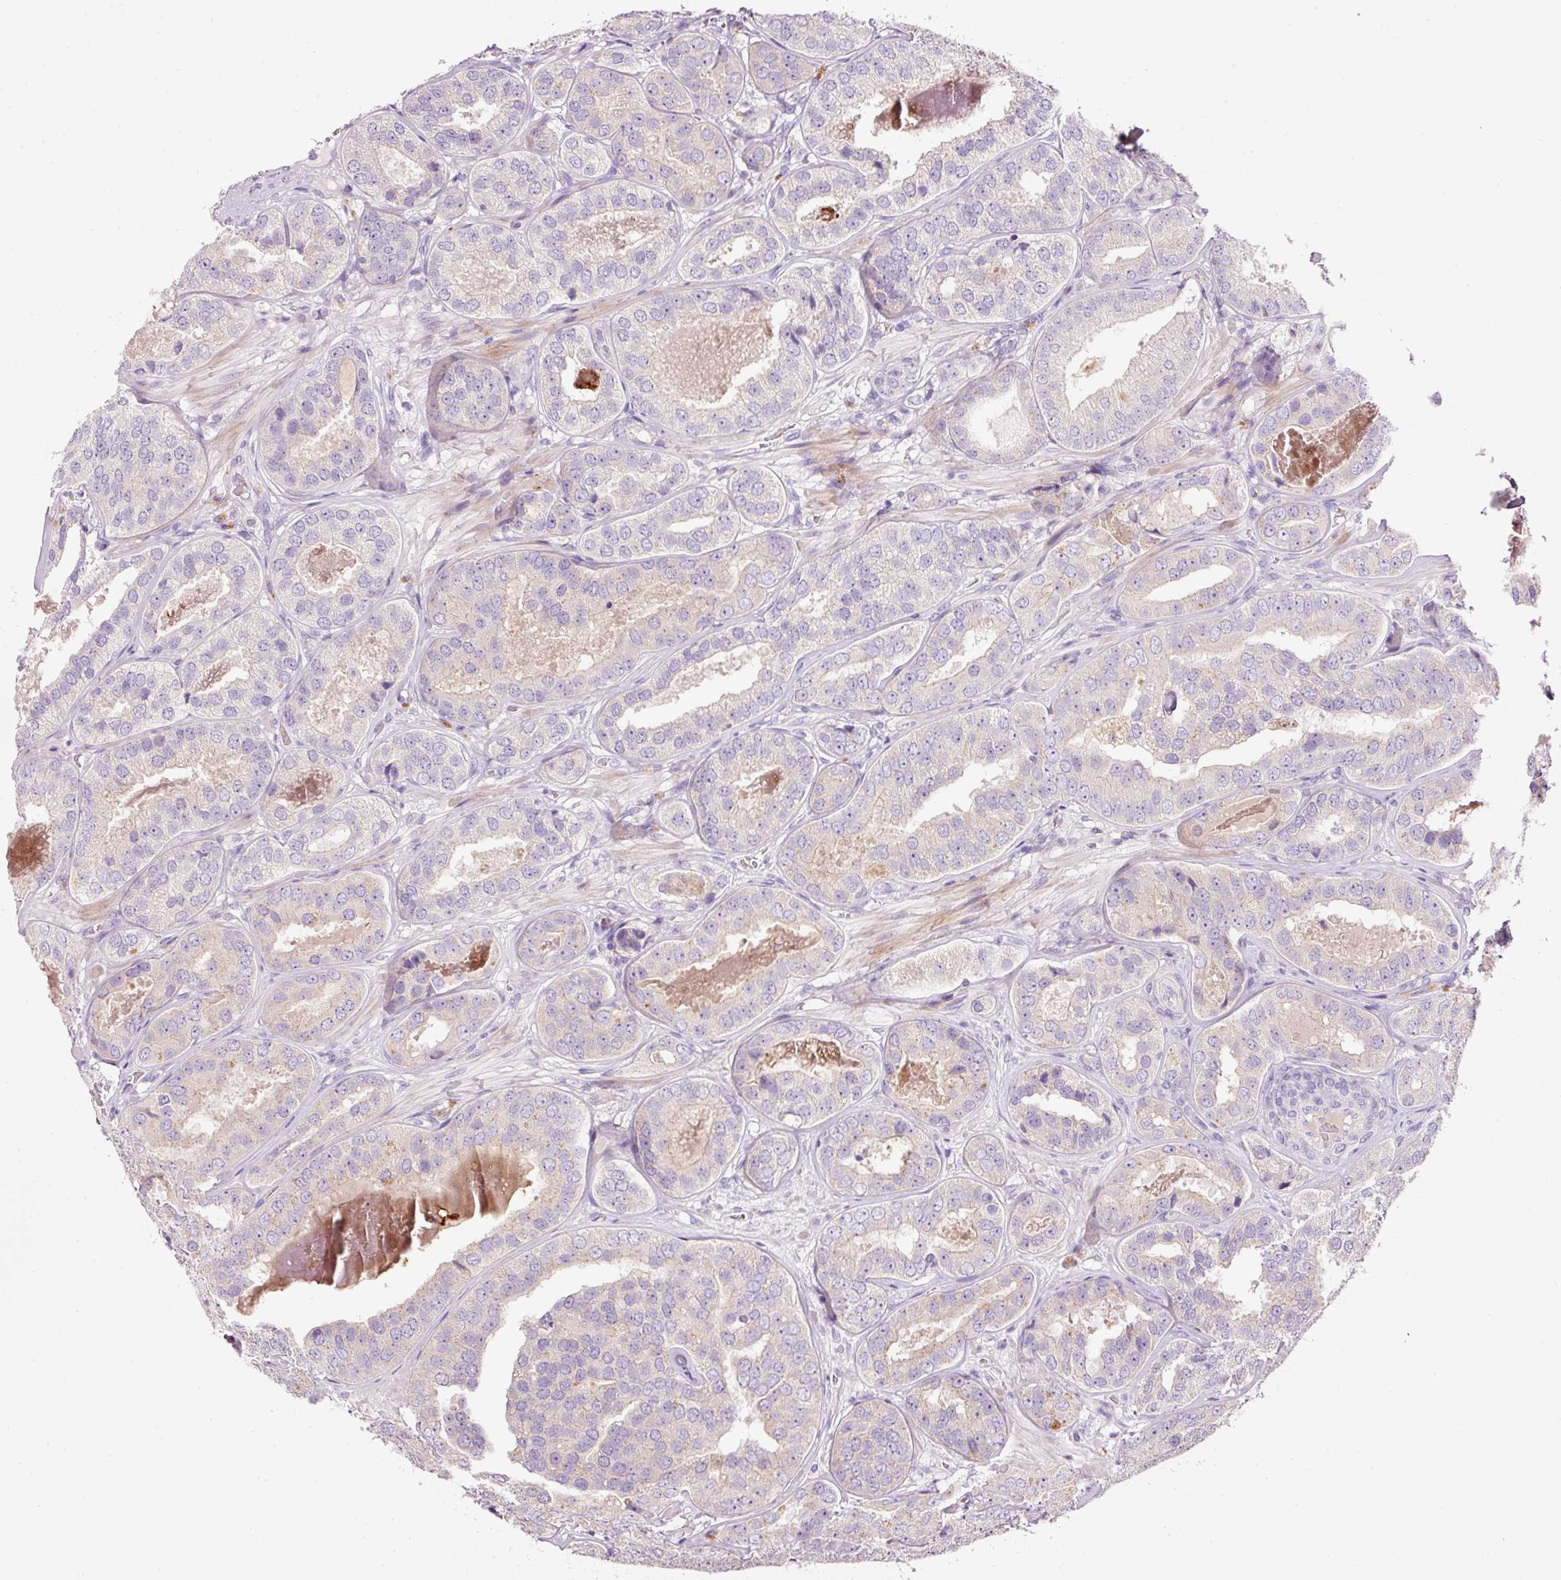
{"staining": {"intensity": "negative", "quantity": "none", "location": "none"}, "tissue": "prostate cancer", "cell_type": "Tumor cells", "image_type": "cancer", "snomed": [{"axis": "morphology", "description": "Adenocarcinoma, High grade"}, {"axis": "topography", "description": "Prostate"}], "caption": "Image shows no protein positivity in tumor cells of prostate cancer tissue.", "gene": "TENT5C", "patient": {"sex": "male", "age": 63}}